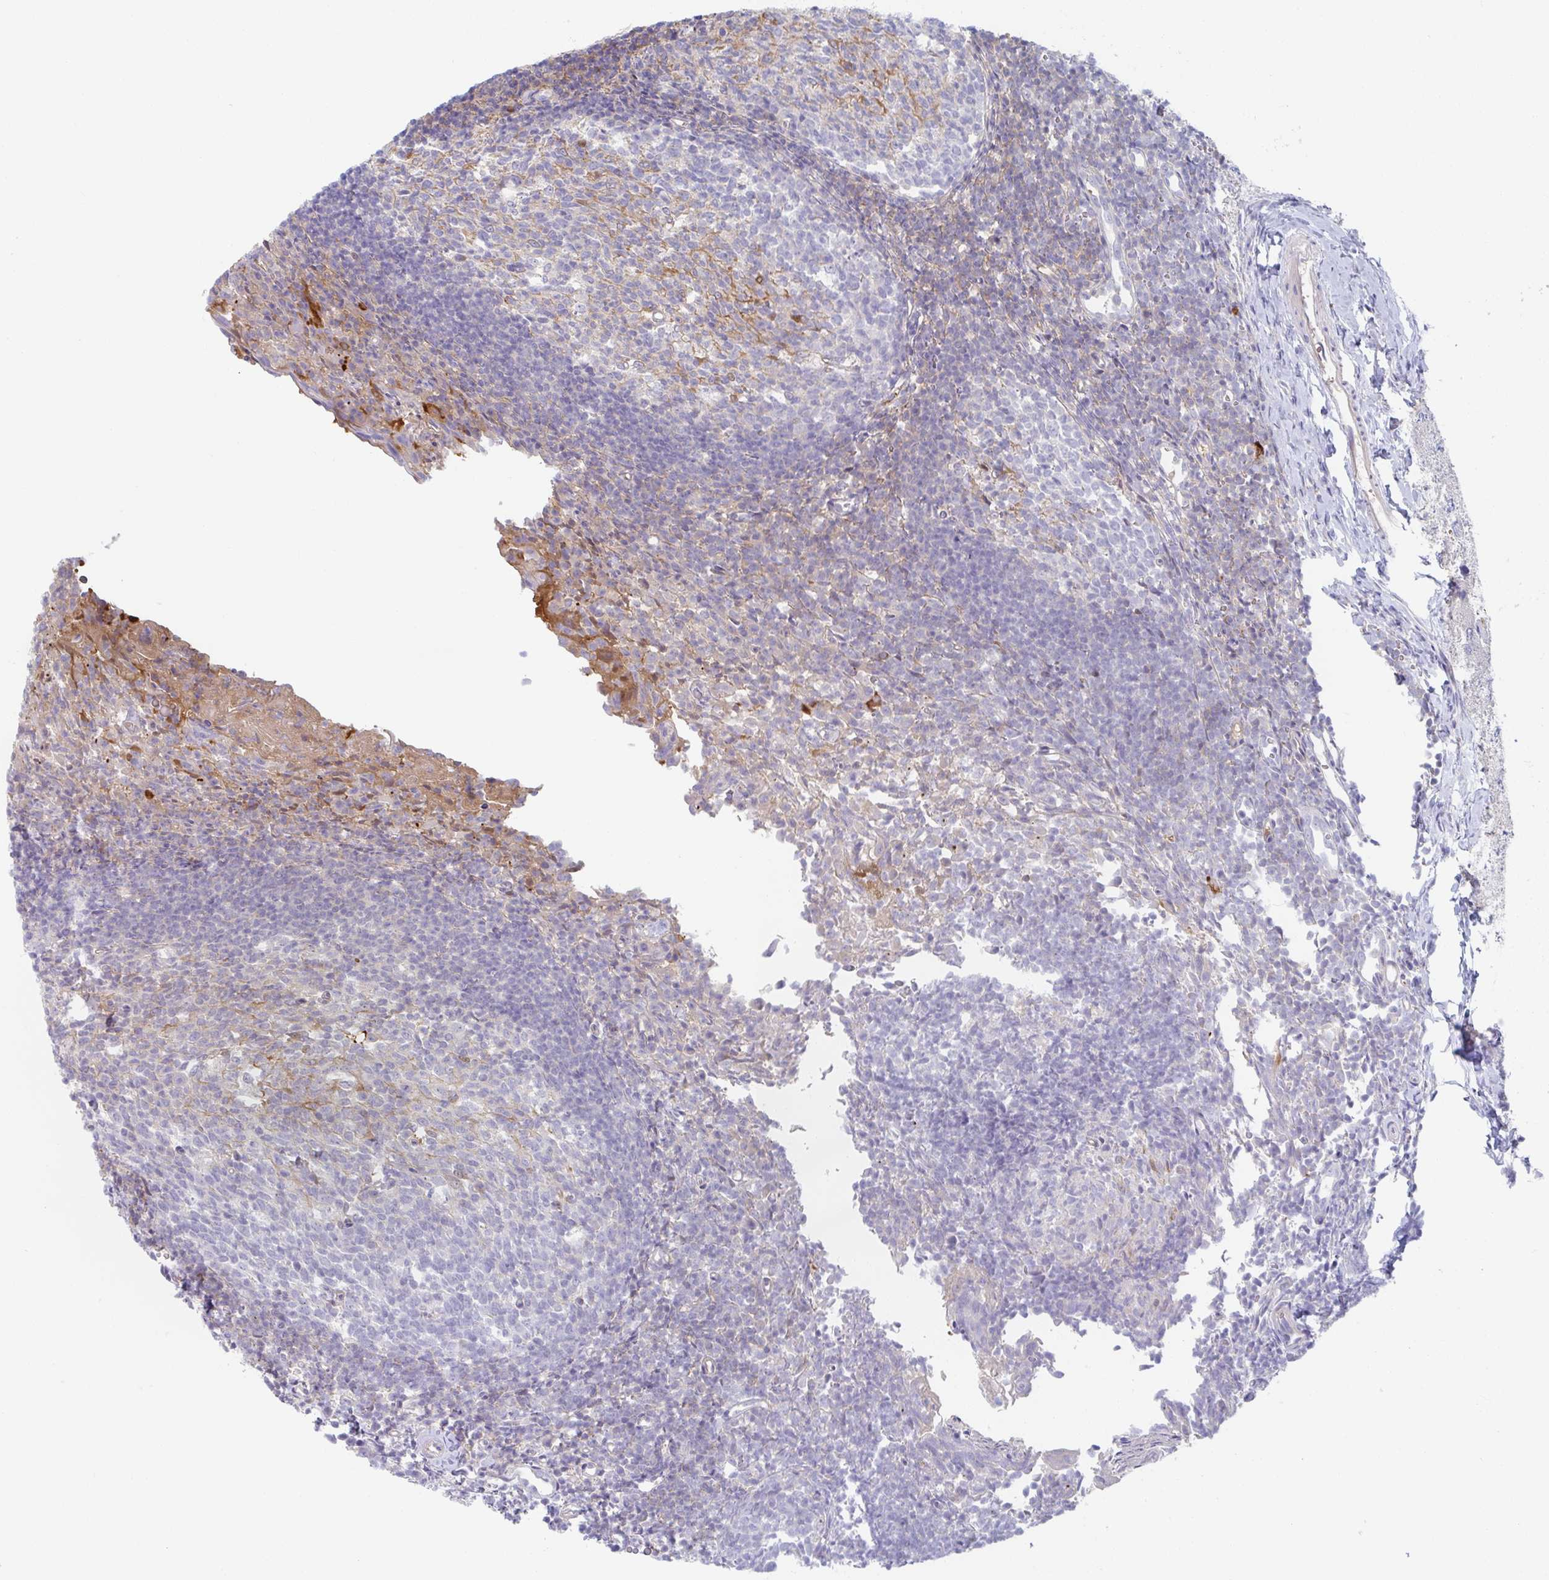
{"staining": {"intensity": "negative", "quantity": "none", "location": "none"}, "tissue": "tonsil", "cell_type": "Germinal center cells", "image_type": "normal", "snomed": [{"axis": "morphology", "description": "Normal tissue, NOS"}, {"axis": "topography", "description": "Tonsil"}], "caption": "IHC image of unremarkable tonsil stained for a protein (brown), which reveals no positivity in germinal center cells.", "gene": "AMPD2", "patient": {"sex": "female", "age": 10}}